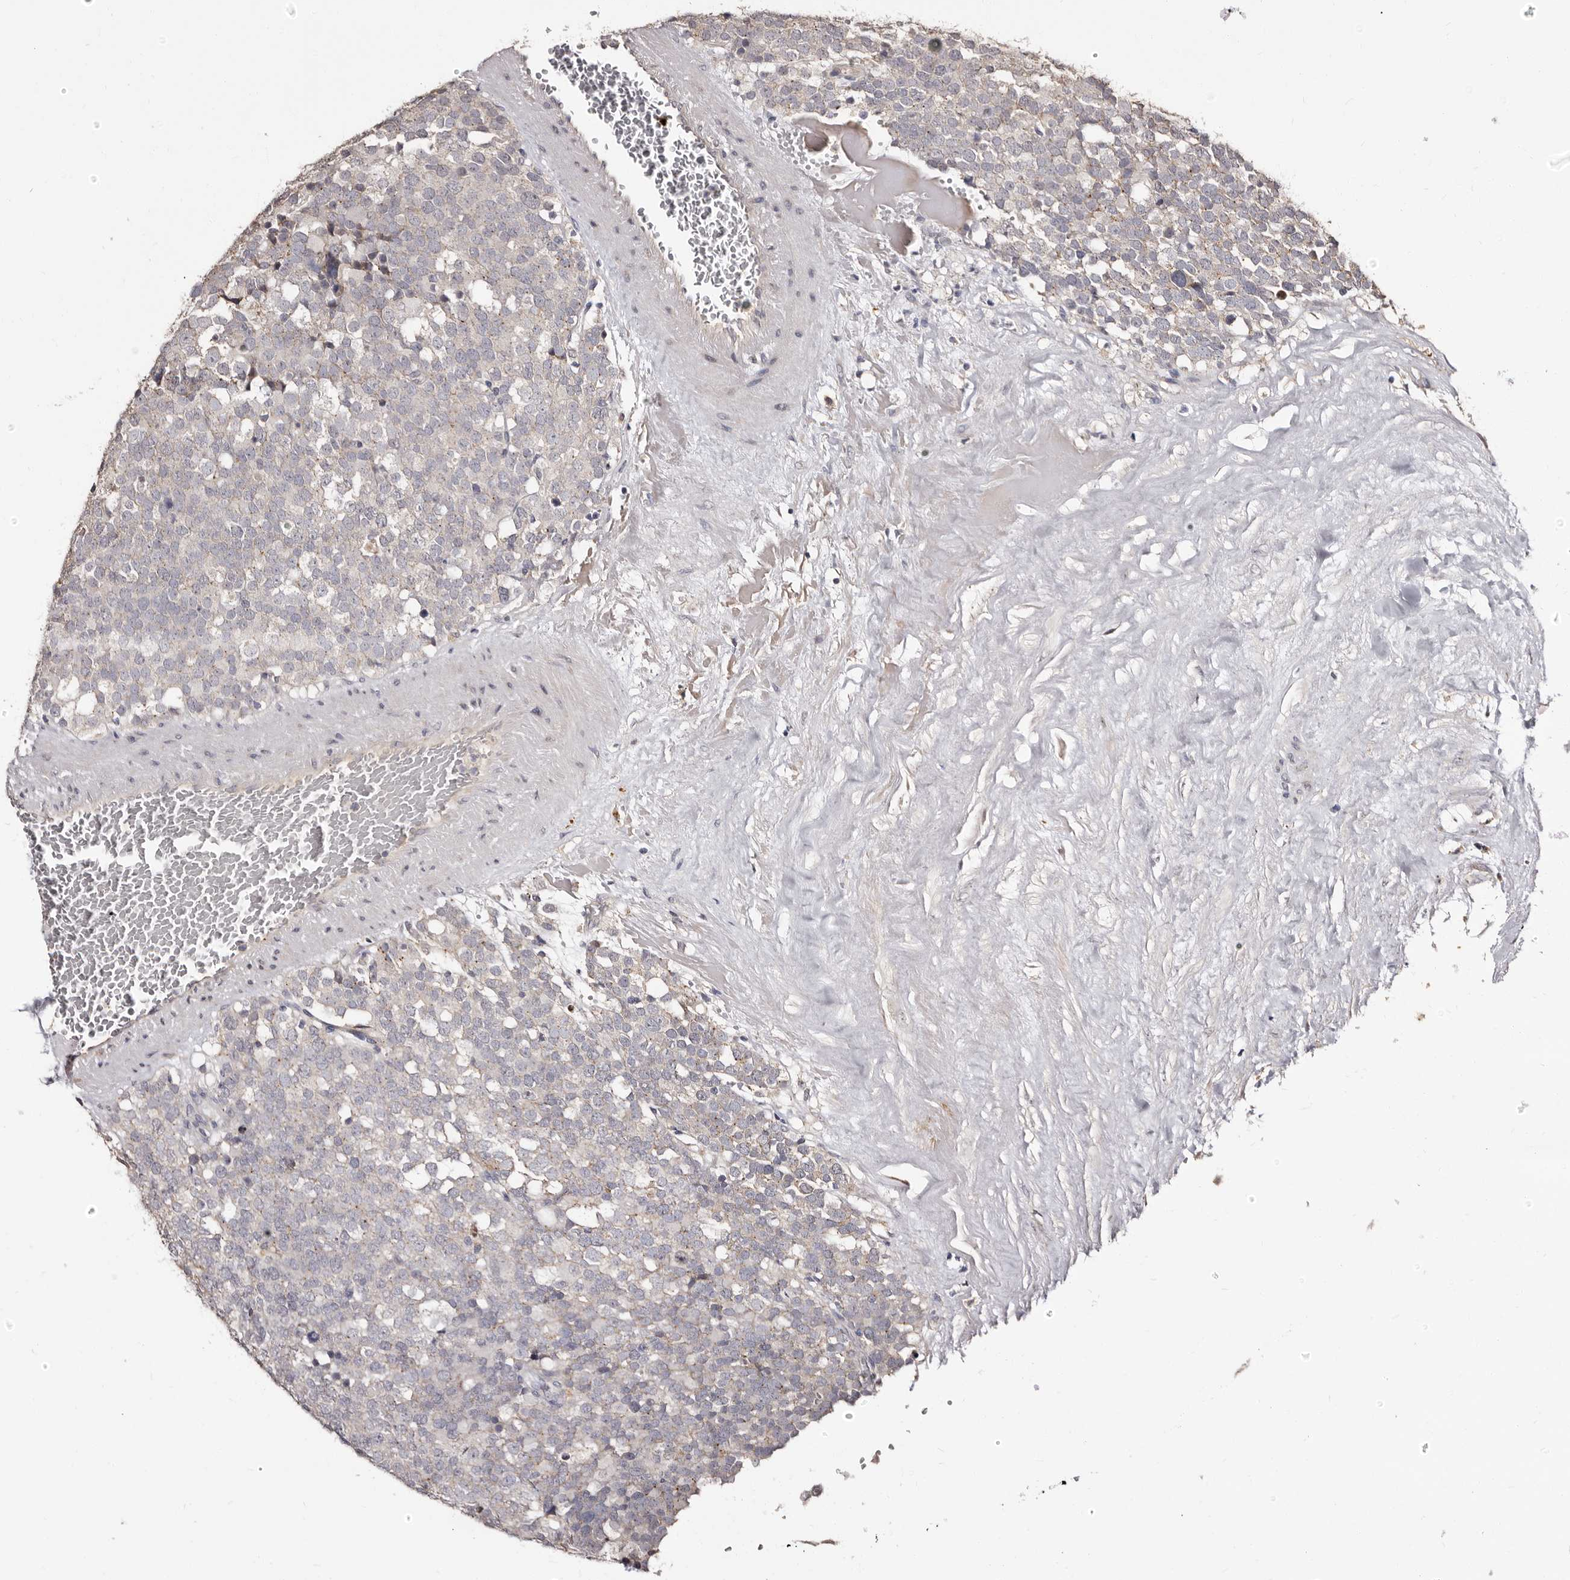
{"staining": {"intensity": "negative", "quantity": "none", "location": "none"}, "tissue": "testis cancer", "cell_type": "Tumor cells", "image_type": "cancer", "snomed": [{"axis": "morphology", "description": "Seminoma, NOS"}, {"axis": "topography", "description": "Testis"}], "caption": "IHC photomicrograph of testis cancer stained for a protein (brown), which shows no positivity in tumor cells.", "gene": "PTAFR", "patient": {"sex": "male", "age": 71}}